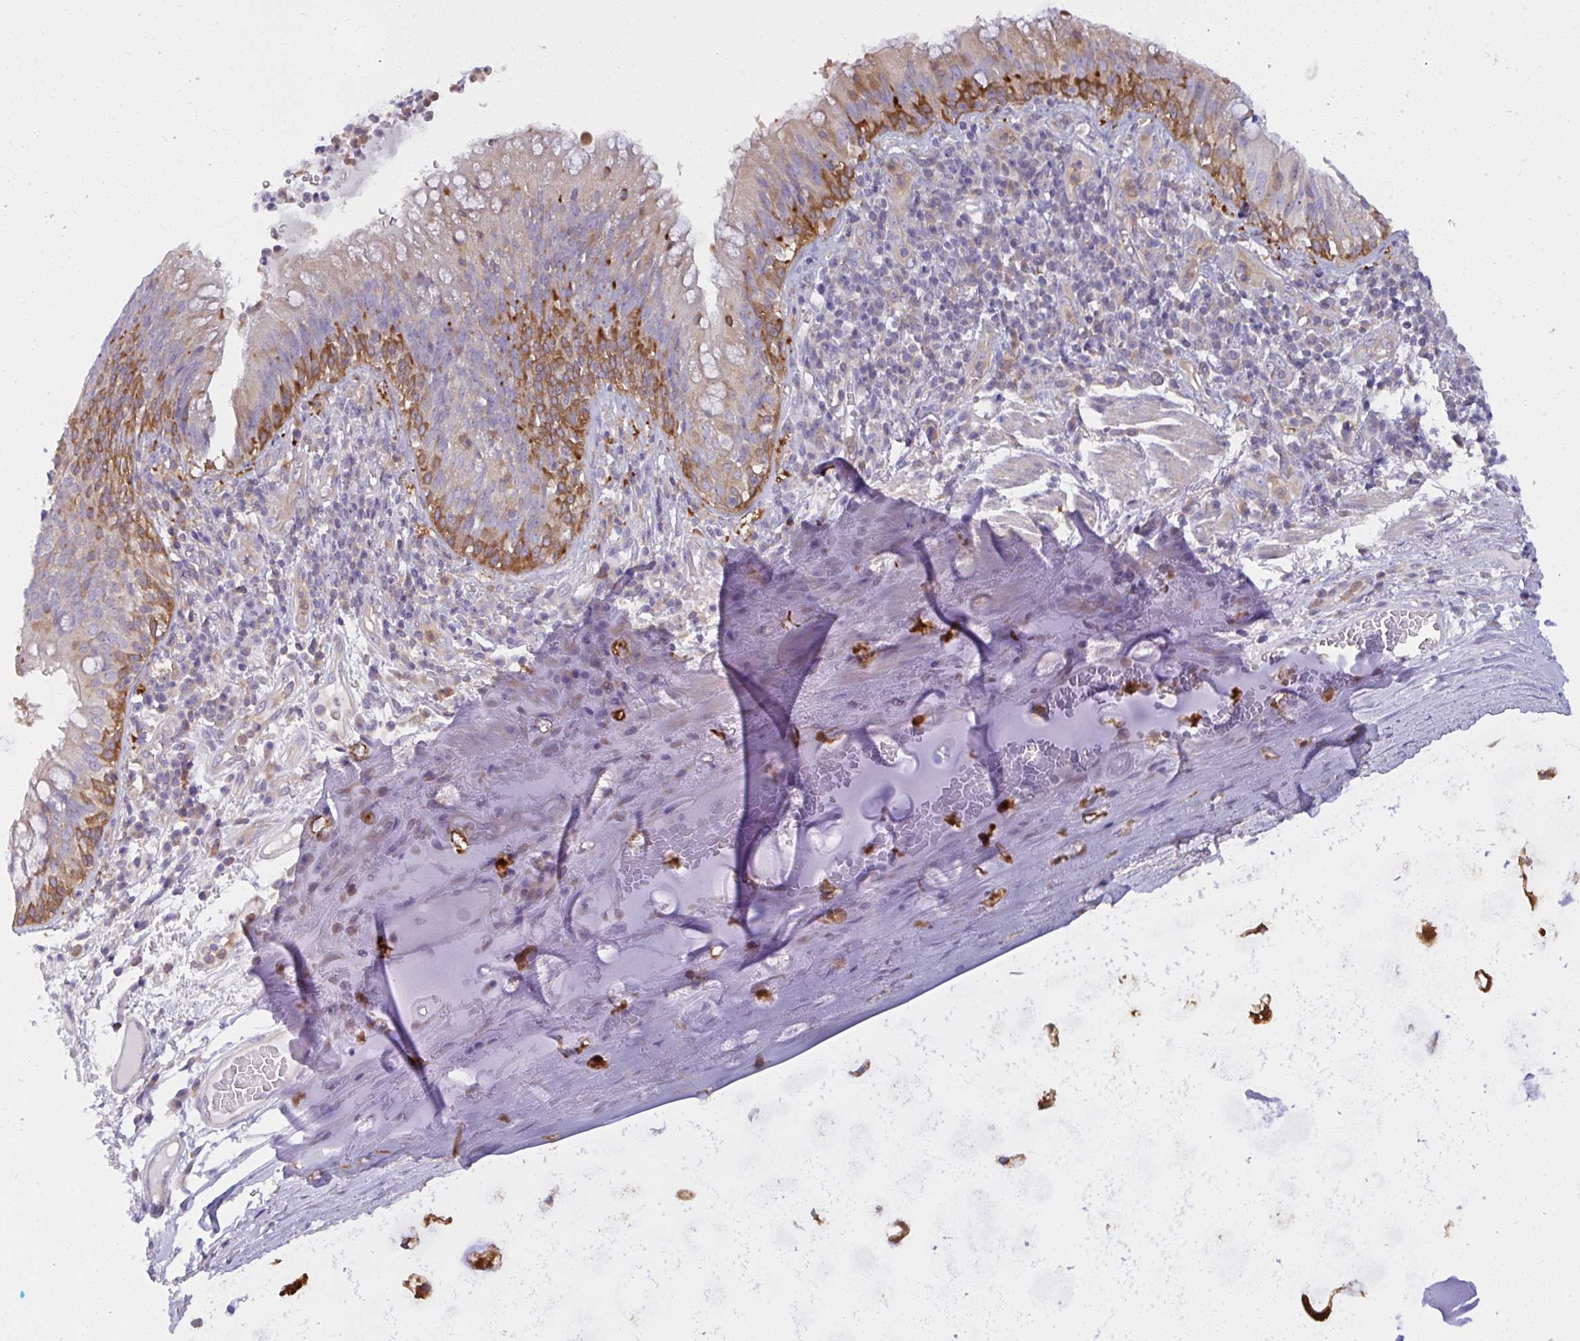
{"staining": {"intensity": "moderate", "quantity": "25%-75%", "location": "cytoplasmic/membranous"}, "tissue": "bronchus", "cell_type": "Respiratory epithelial cells", "image_type": "normal", "snomed": [{"axis": "morphology", "description": "Normal tissue, NOS"}, {"axis": "topography", "description": "Cartilage tissue"}, {"axis": "topography", "description": "Bronchus"}], "caption": "Bronchus was stained to show a protein in brown. There is medium levels of moderate cytoplasmic/membranous expression in approximately 25%-75% of respiratory epithelial cells. The staining was performed using DAB to visualize the protein expression in brown, while the nuclei were stained in blue with hematoxylin (Magnification: 20x).", "gene": "SLC30A6", "patient": {"sex": "male", "age": 56}}